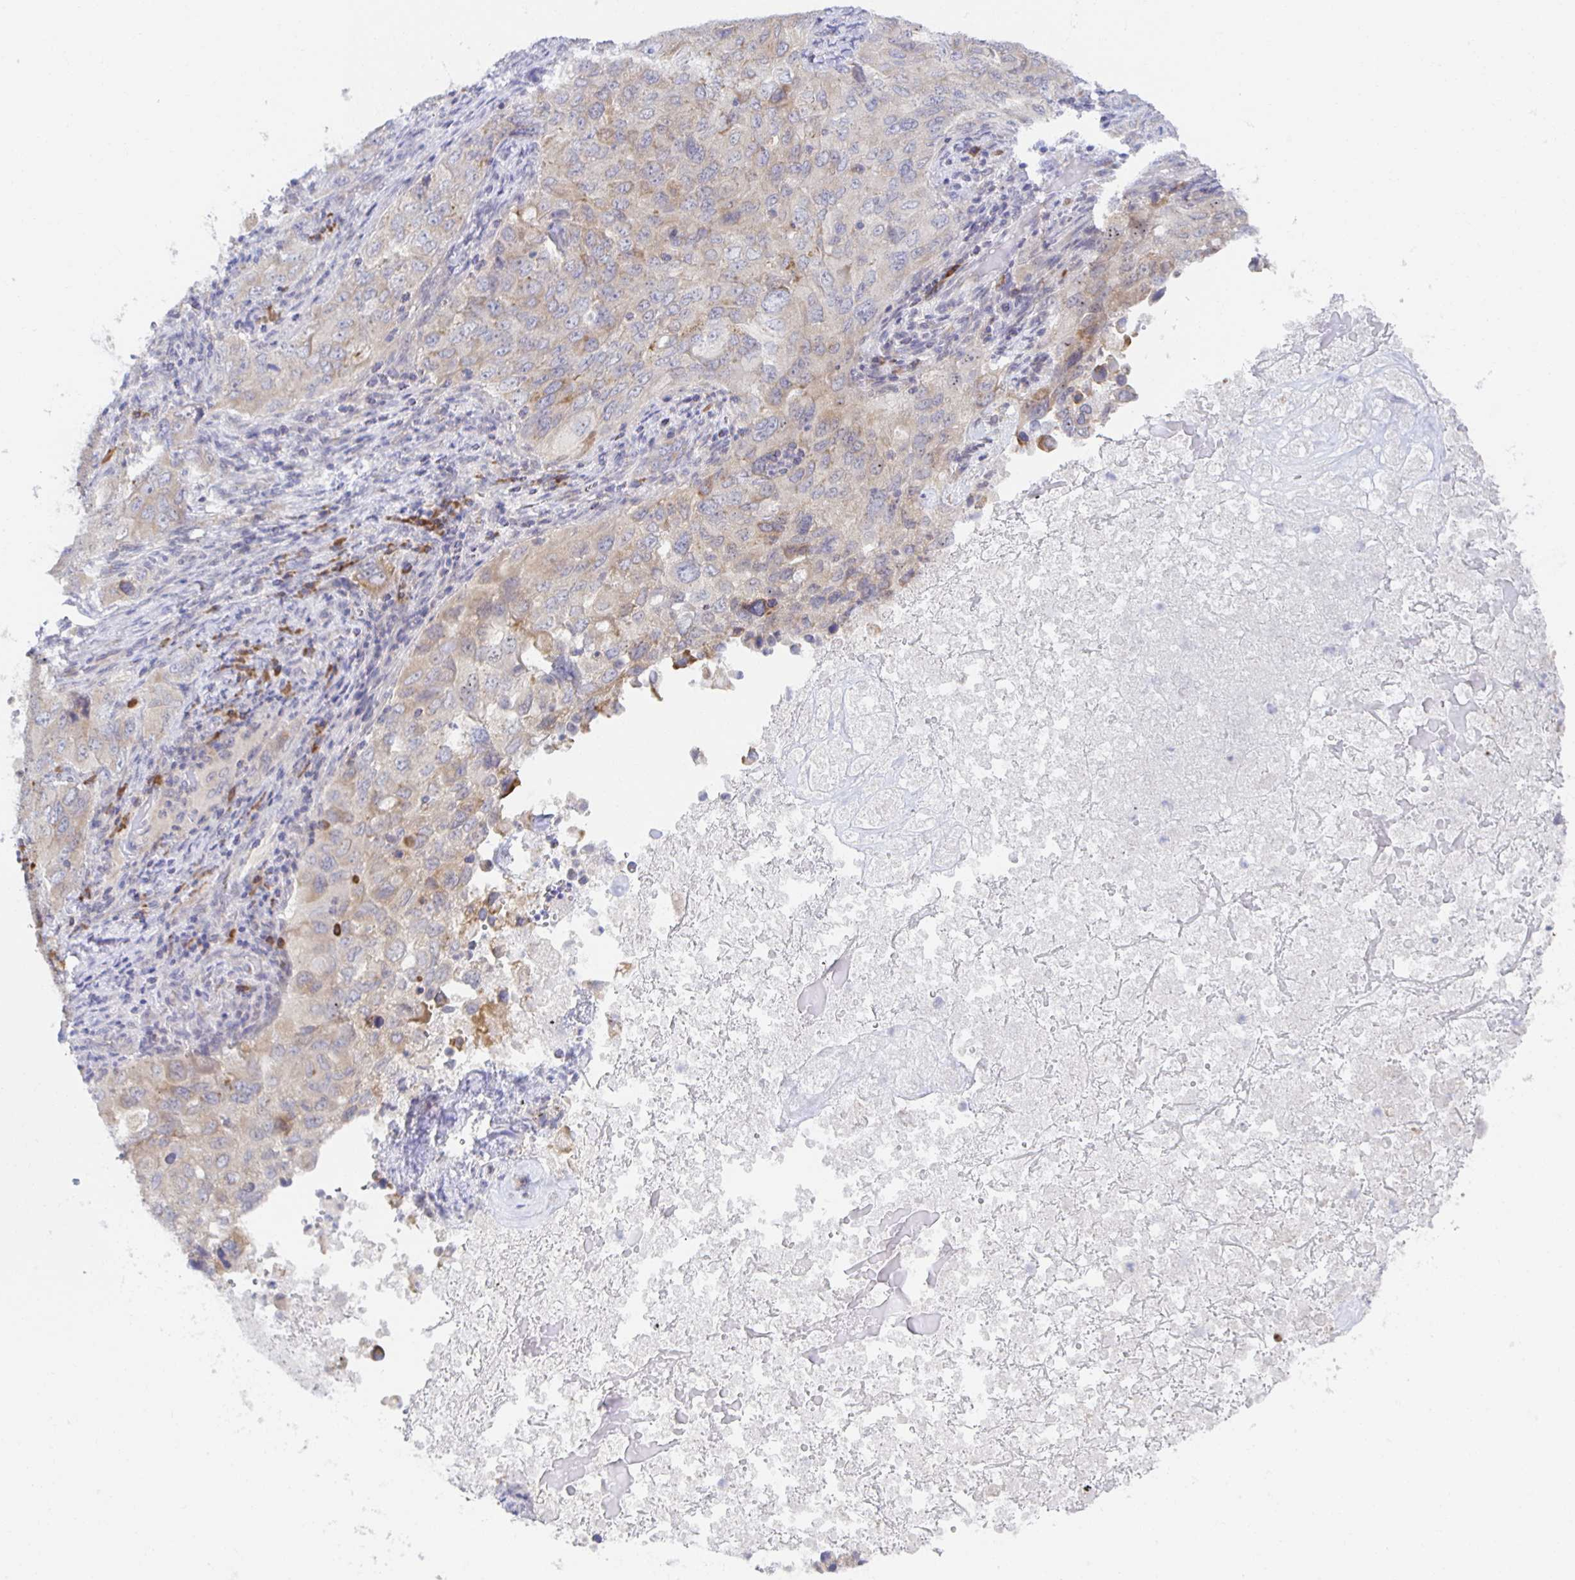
{"staining": {"intensity": "weak", "quantity": "25%-75%", "location": "cytoplasmic/membranous"}, "tissue": "lung cancer", "cell_type": "Tumor cells", "image_type": "cancer", "snomed": [{"axis": "morphology", "description": "Adenocarcinoma, NOS"}, {"axis": "morphology", "description": "Adenocarcinoma, metastatic, NOS"}, {"axis": "topography", "description": "Lymph node"}, {"axis": "topography", "description": "Lung"}], "caption": "Protein staining exhibits weak cytoplasmic/membranous positivity in about 25%-75% of tumor cells in lung cancer (metastatic adenocarcinoma).", "gene": "BAD", "patient": {"sex": "female", "age": 42}}